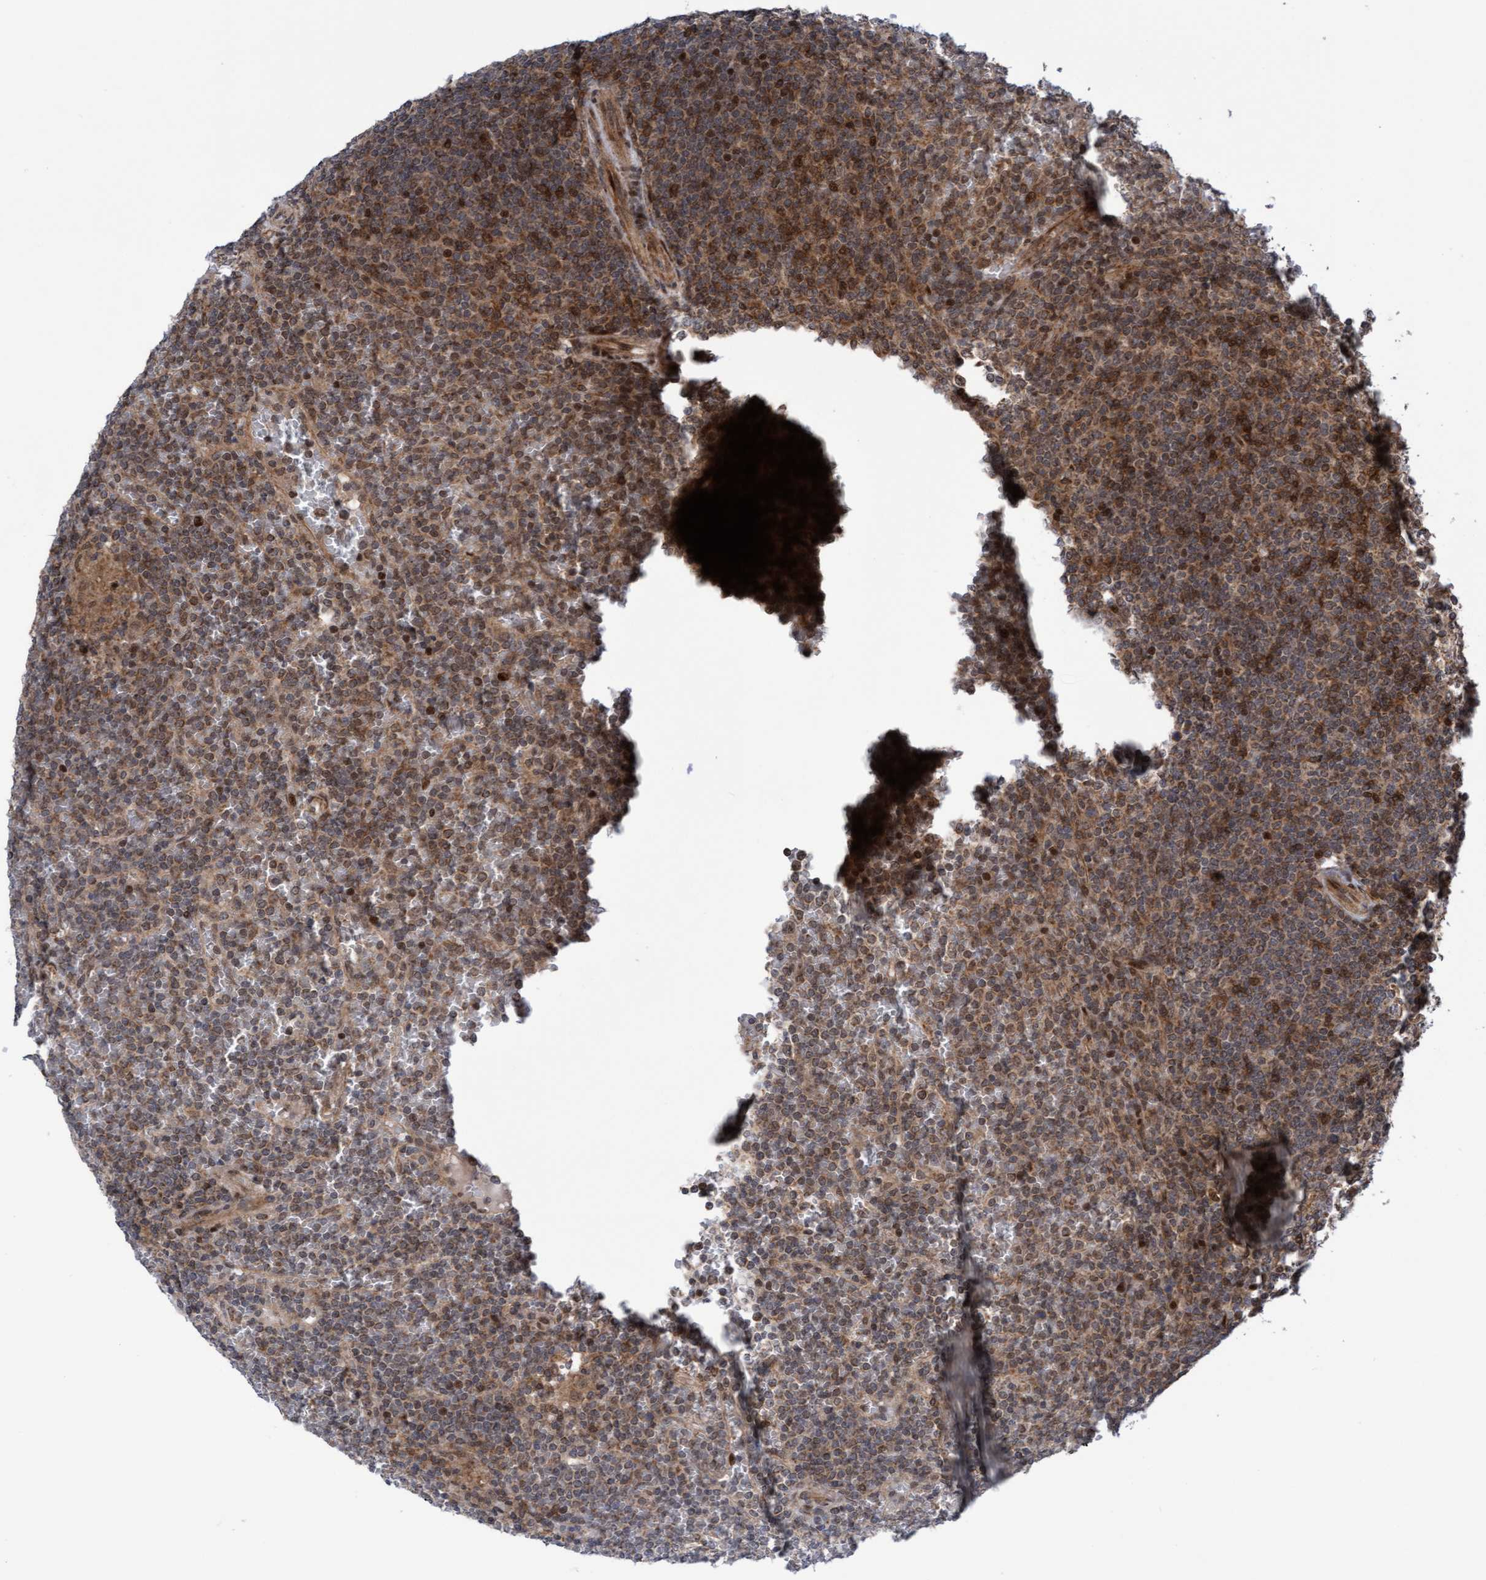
{"staining": {"intensity": "moderate", "quantity": ">75%", "location": "cytoplasmic/membranous,nuclear"}, "tissue": "lymphoma", "cell_type": "Tumor cells", "image_type": "cancer", "snomed": [{"axis": "morphology", "description": "Malignant lymphoma, non-Hodgkin's type, Low grade"}, {"axis": "topography", "description": "Spleen"}], "caption": "Immunohistochemistry (IHC) histopathology image of lymphoma stained for a protein (brown), which demonstrates medium levels of moderate cytoplasmic/membranous and nuclear positivity in about >75% of tumor cells.", "gene": "ITFG1", "patient": {"sex": "female", "age": 19}}